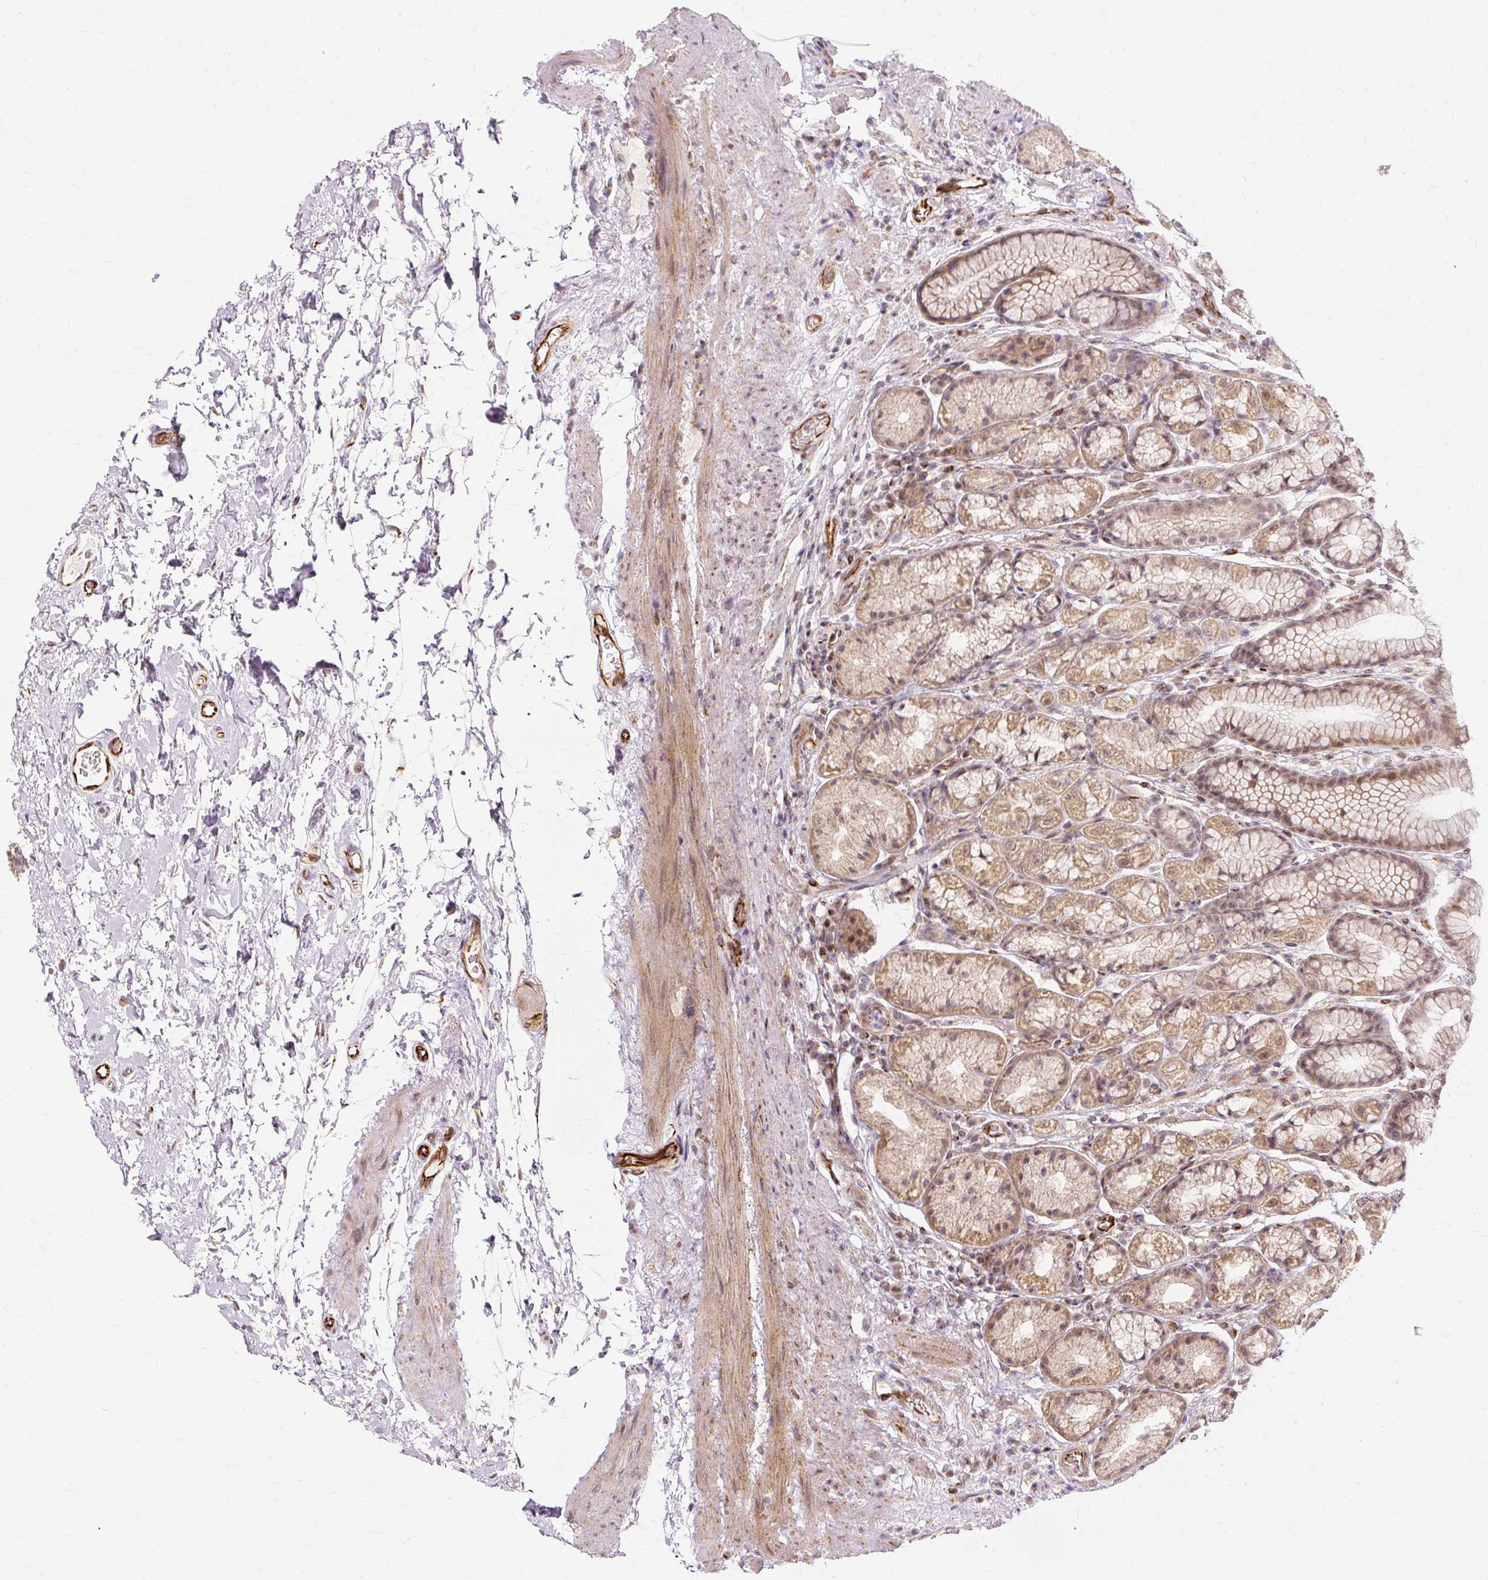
{"staining": {"intensity": "moderate", "quantity": ">75%", "location": "cytoplasmic/membranous,nuclear"}, "tissue": "stomach", "cell_type": "Glandular cells", "image_type": "normal", "snomed": [{"axis": "morphology", "description": "Normal tissue, NOS"}, {"axis": "topography", "description": "Stomach, lower"}], "caption": "The micrograph shows a brown stain indicating the presence of a protein in the cytoplasmic/membranous,nuclear of glandular cells in stomach. Using DAB (3,3'-diaminobenzidine) (brown) and hematoxylin (blue) stains, captured at high magnification using brightfield microscopy.", "gene": "MMACHC", "patient": {"sex": "male", "age": 67}}